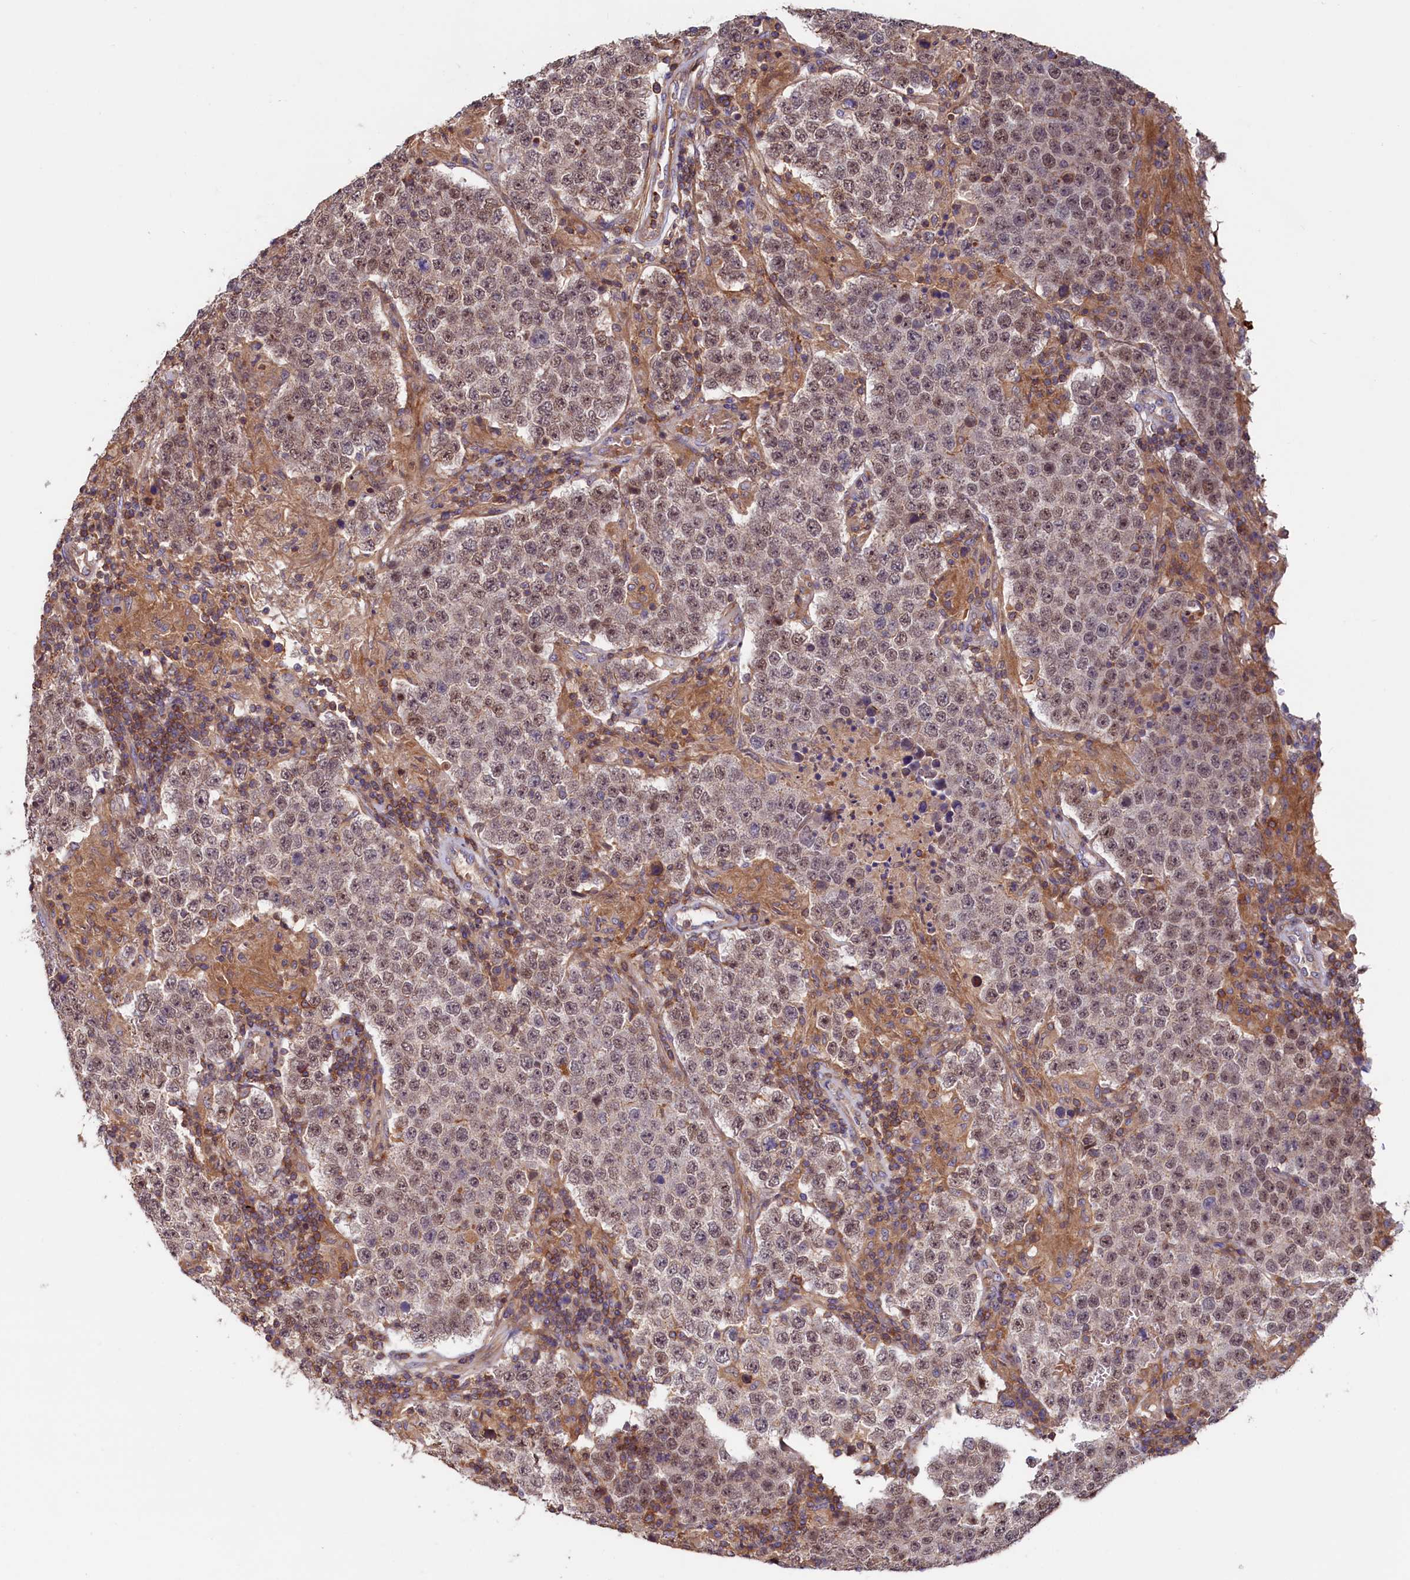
{"staining": {"intensity": "weak", "quantity": ">75%", "location": "nuclear"}, "tissue": "testis cancer", "cell_type": "Tumor cells", "image_type": "cancer", "snomed": [{"axis": "morphology", "description": "Normal tissue, NOS"}, {"axis": "morphology", "description": "Urothelial carcinoma, High grade"}, {"axis": "morphology", "description": "Seminoma, NOS"}, {"axis": "morphology", "description": "Carcinoma, Embryonal, NOS"}, {"axis": "topography", "description": "Urinary bladder"}, {"axis": "topography", "description": "Testis"}], "caption": "Protein staining reveals weak nuclear positivity in about >75% of tumor cells in testis cancer.", "gene": "DUOXA1", "patient": {"sex": "male", "age": 41}}